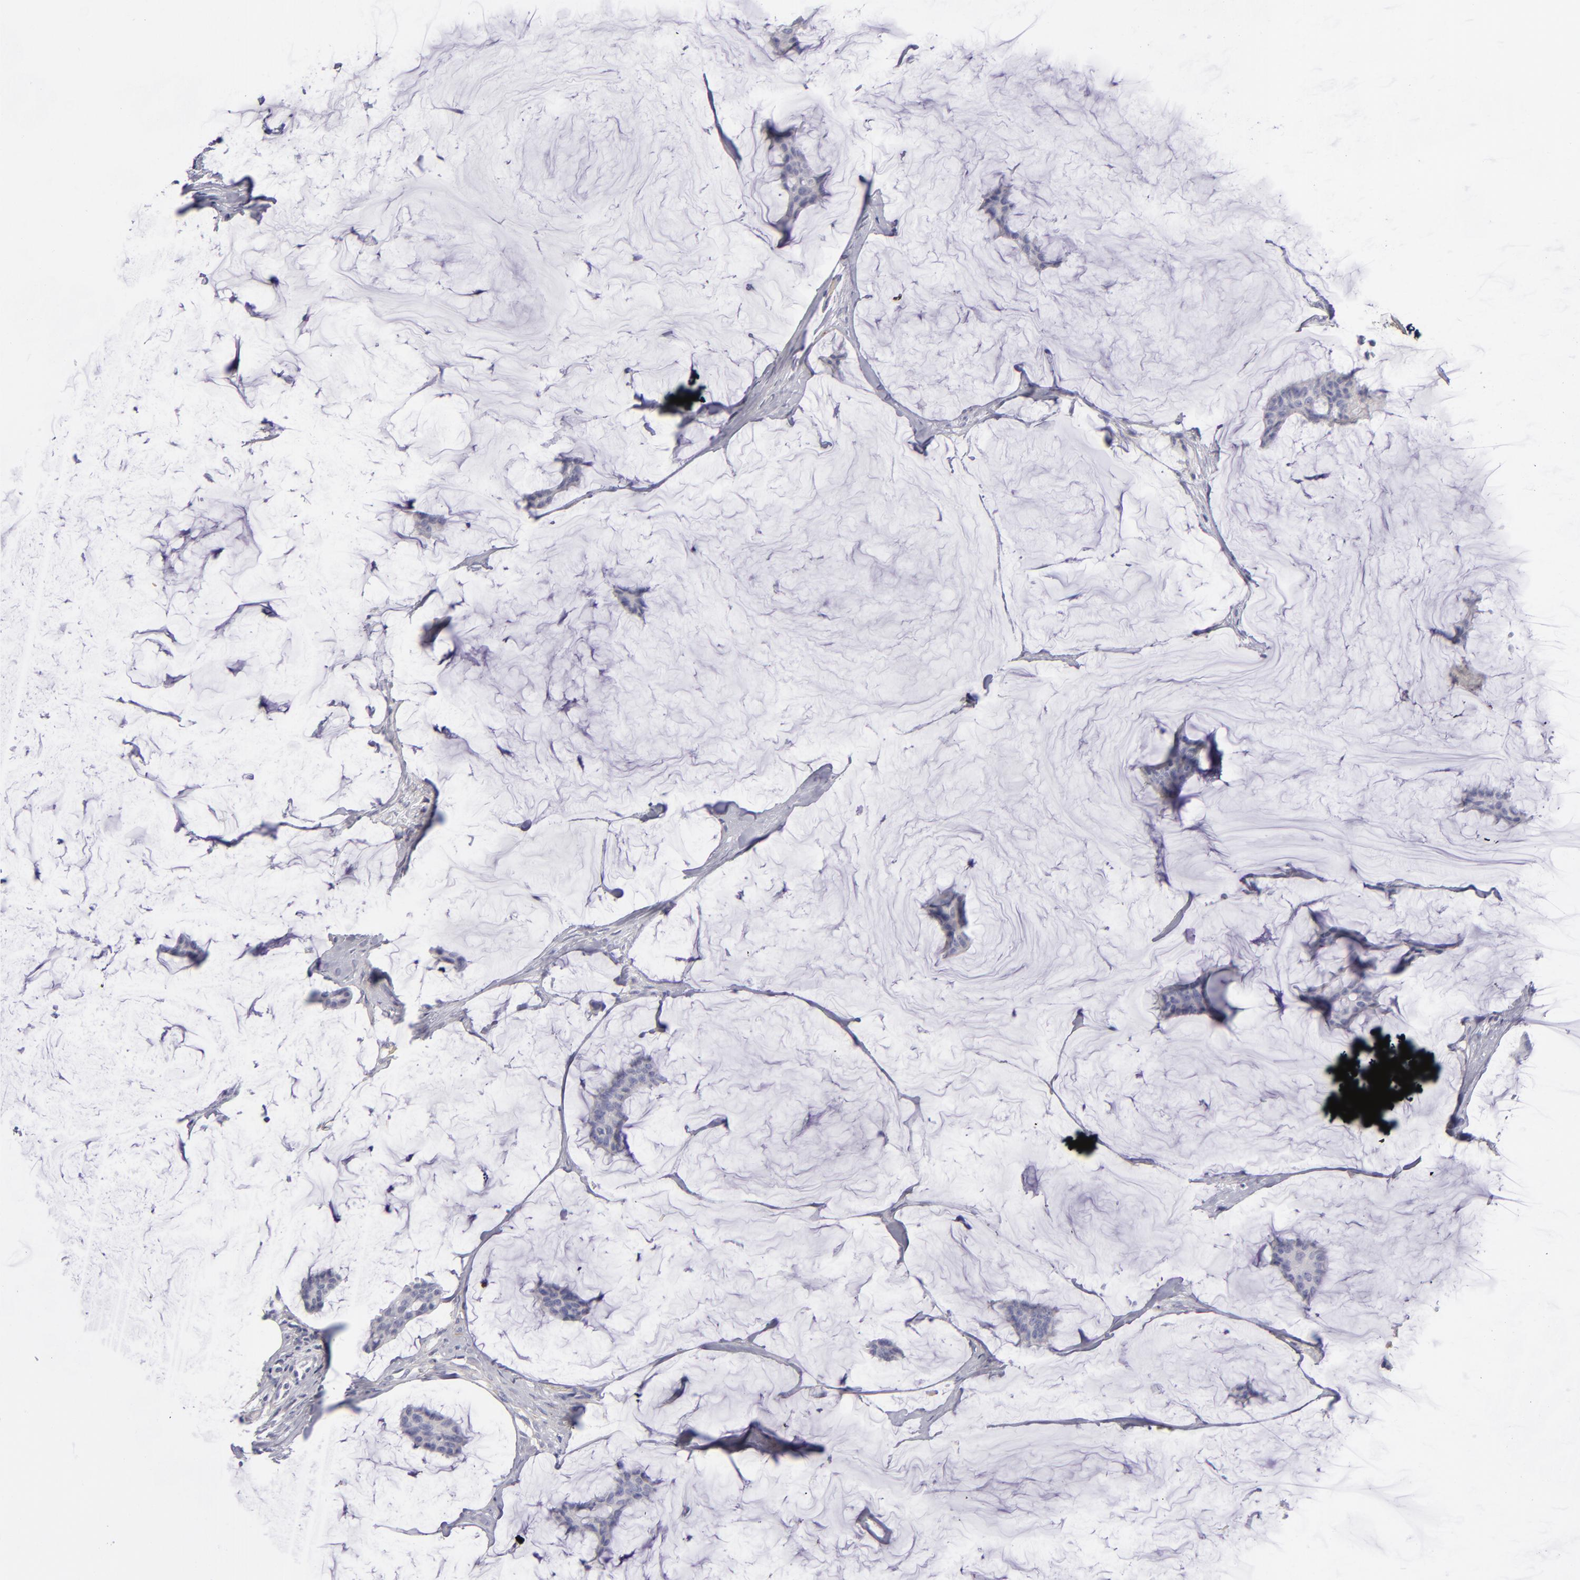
{"staining": {"intensity": "negative", "quantity": "none", "location": "none"}, "tissue": "breast cancer", "cell_type": "Tumor cells", "image_type": "cancer", "snomed": [{"axis": "morphology", "description": "Duct carcinoma"}, {"axis": "topography", "description": "Breast"}], "caption": "Breast cancer (intraductal carcinoma) was stained to show a protein in brown. There is no significant expression in tumor cells. (DAB (3,3'-diaminobenzidine) immunohistochemistry, high magnification).", "gene": "ANPEP", "patient": {"sex": "female", "age": 93}}